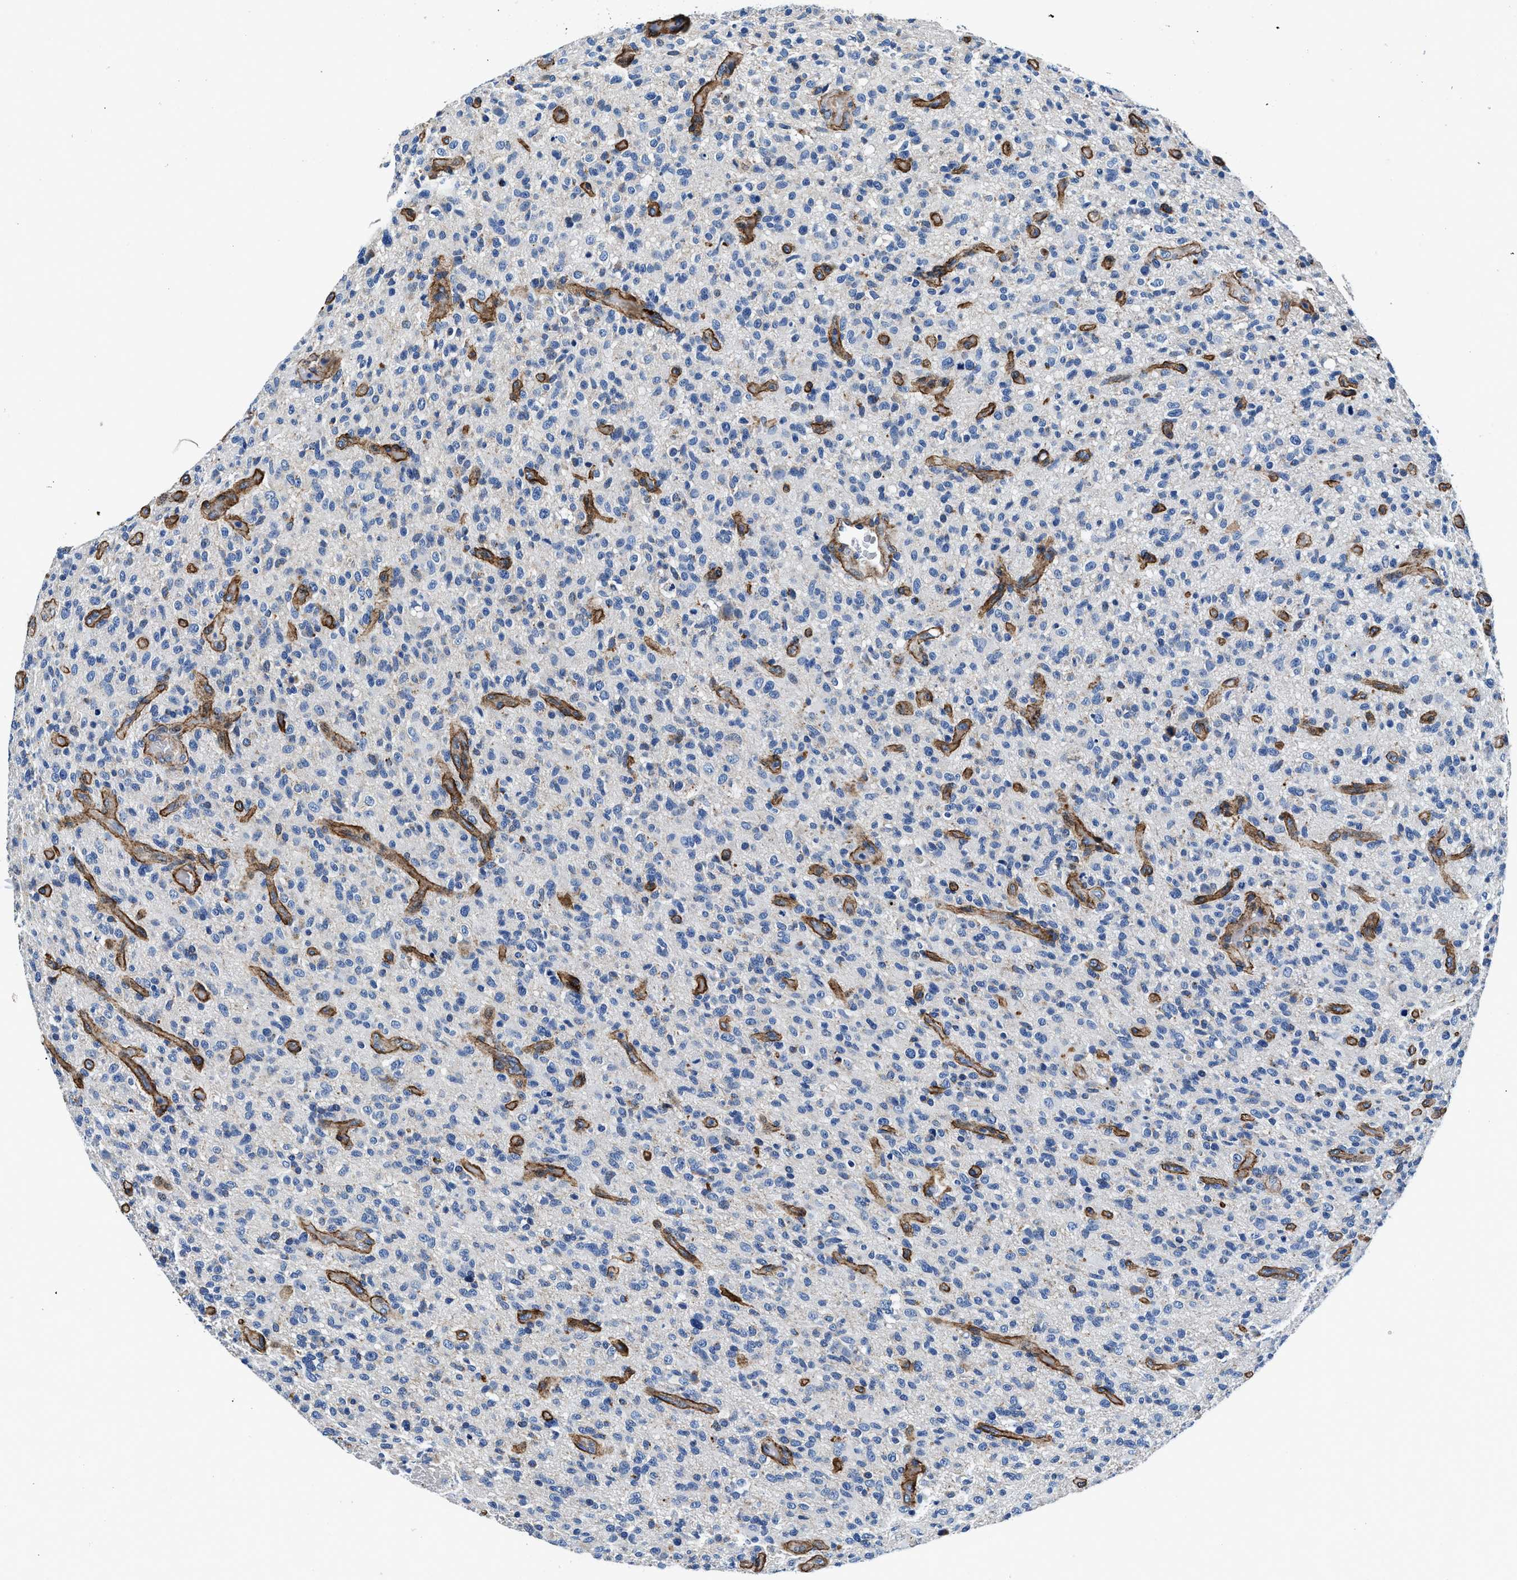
{"staining": {"intensity": "negative", "quantity": "none", "location": "none"}, "tissue": "glioma", "cell_type": "Tumor cells", "image_type": "cancer", "snomed": [{"axis": "morphology", "description": "Glioma, malignant, High grade"}, {"axis": "topography", "description": "Brain"}], "caption": "This is an IHC histopathology image of human malignant high-grade glioma. There is no positivity in tumor cells.", "gene": "DAG1", "patient": {"sex": "male", "age": 71}}